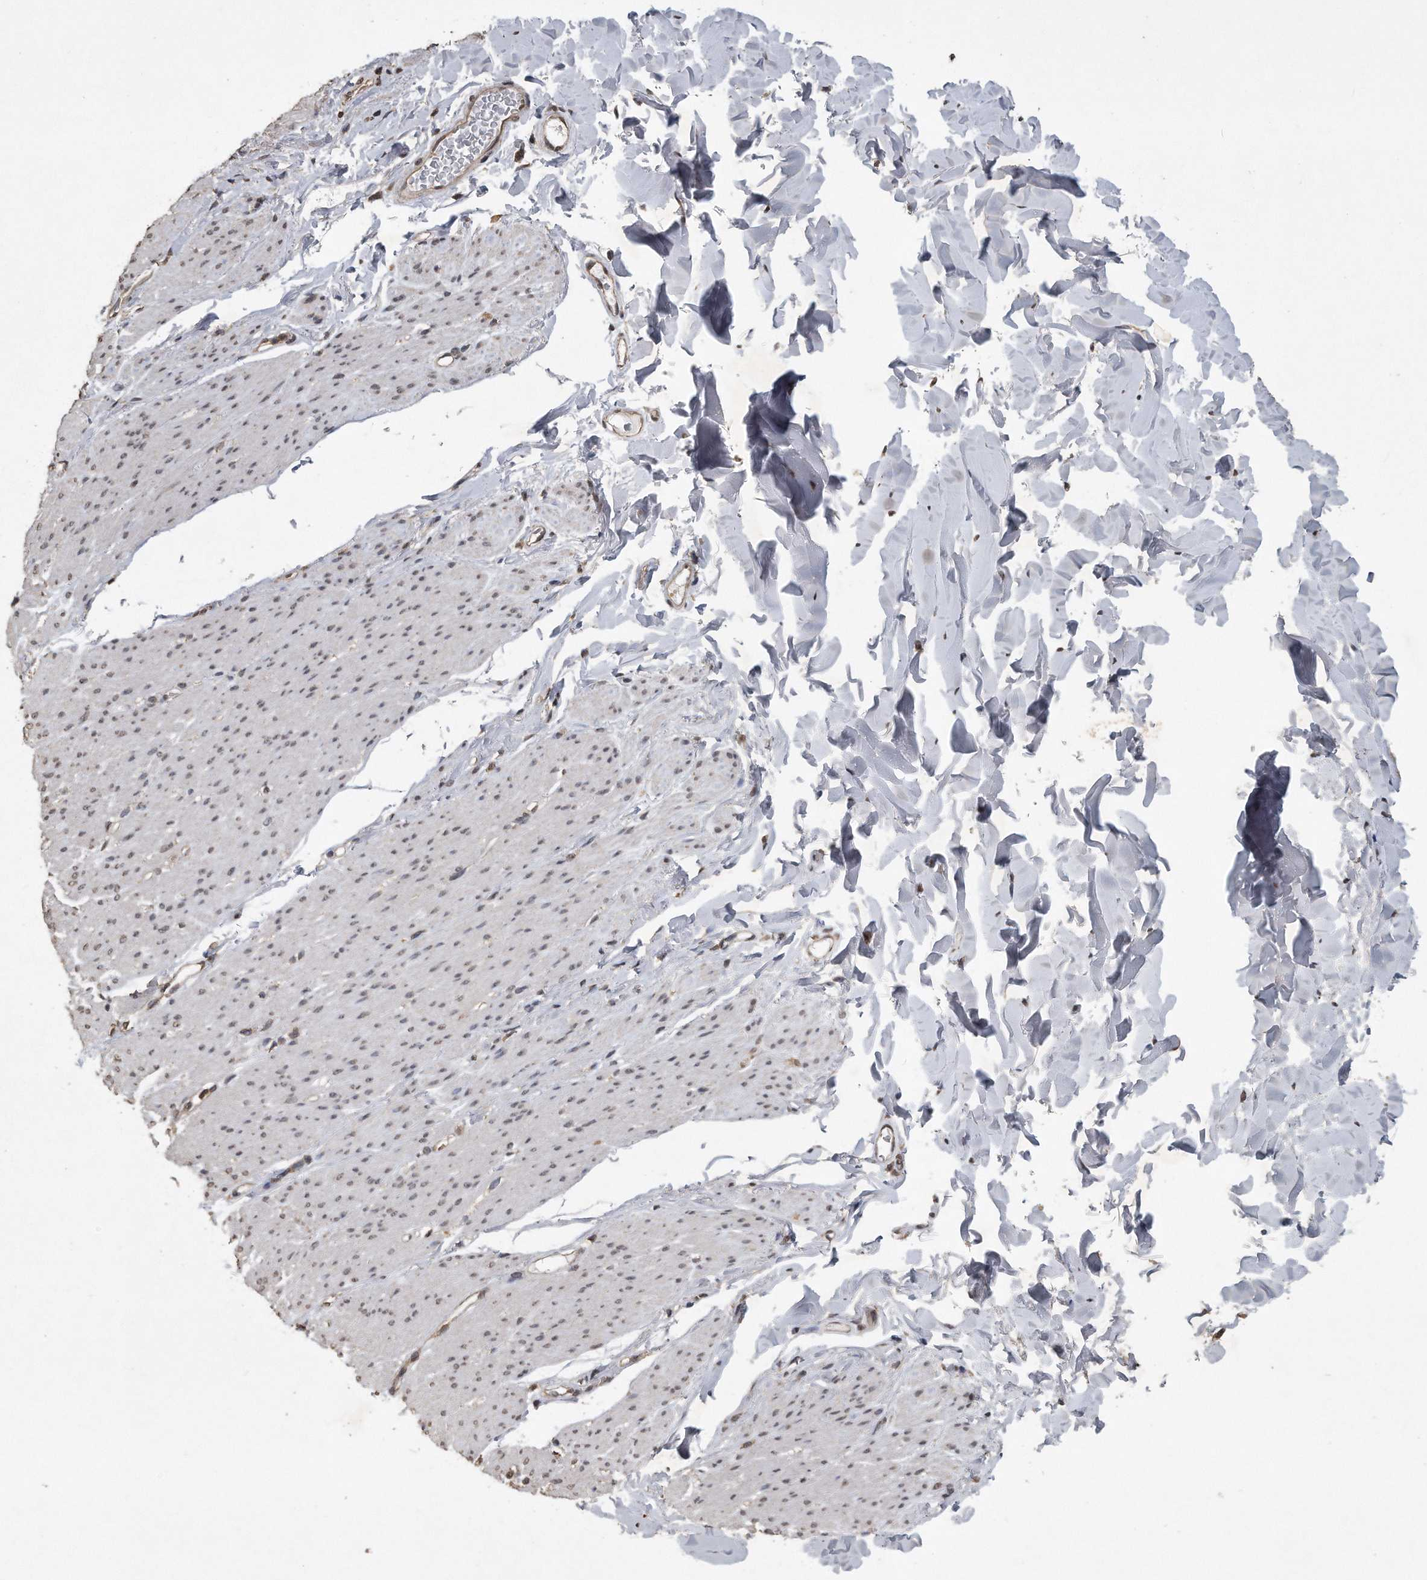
{"staining": {"intensity": "weak", "quantity": ">75%", "location": "nuclear"}, "tissue": "smooth muscle", "cell_type": "Smooth muscle cells", "image_type": "normal", "snomed": [{"axis": "morphology", "description": "Normal tissue, NOS"}, {"axis": "topography", "description": "Colon"}, {"axis": "topography", "description": "Peripheral nerve tissue"}], "caption": "Smooth muscle stained with IHC displays weak nuclear positivity in about >75% of smooth muscle cells. (Brightfield microscopy of DAB IHC at high magnification).", "gene": "CRYZL1", "patient": {"sex": "female", "age": 61}}